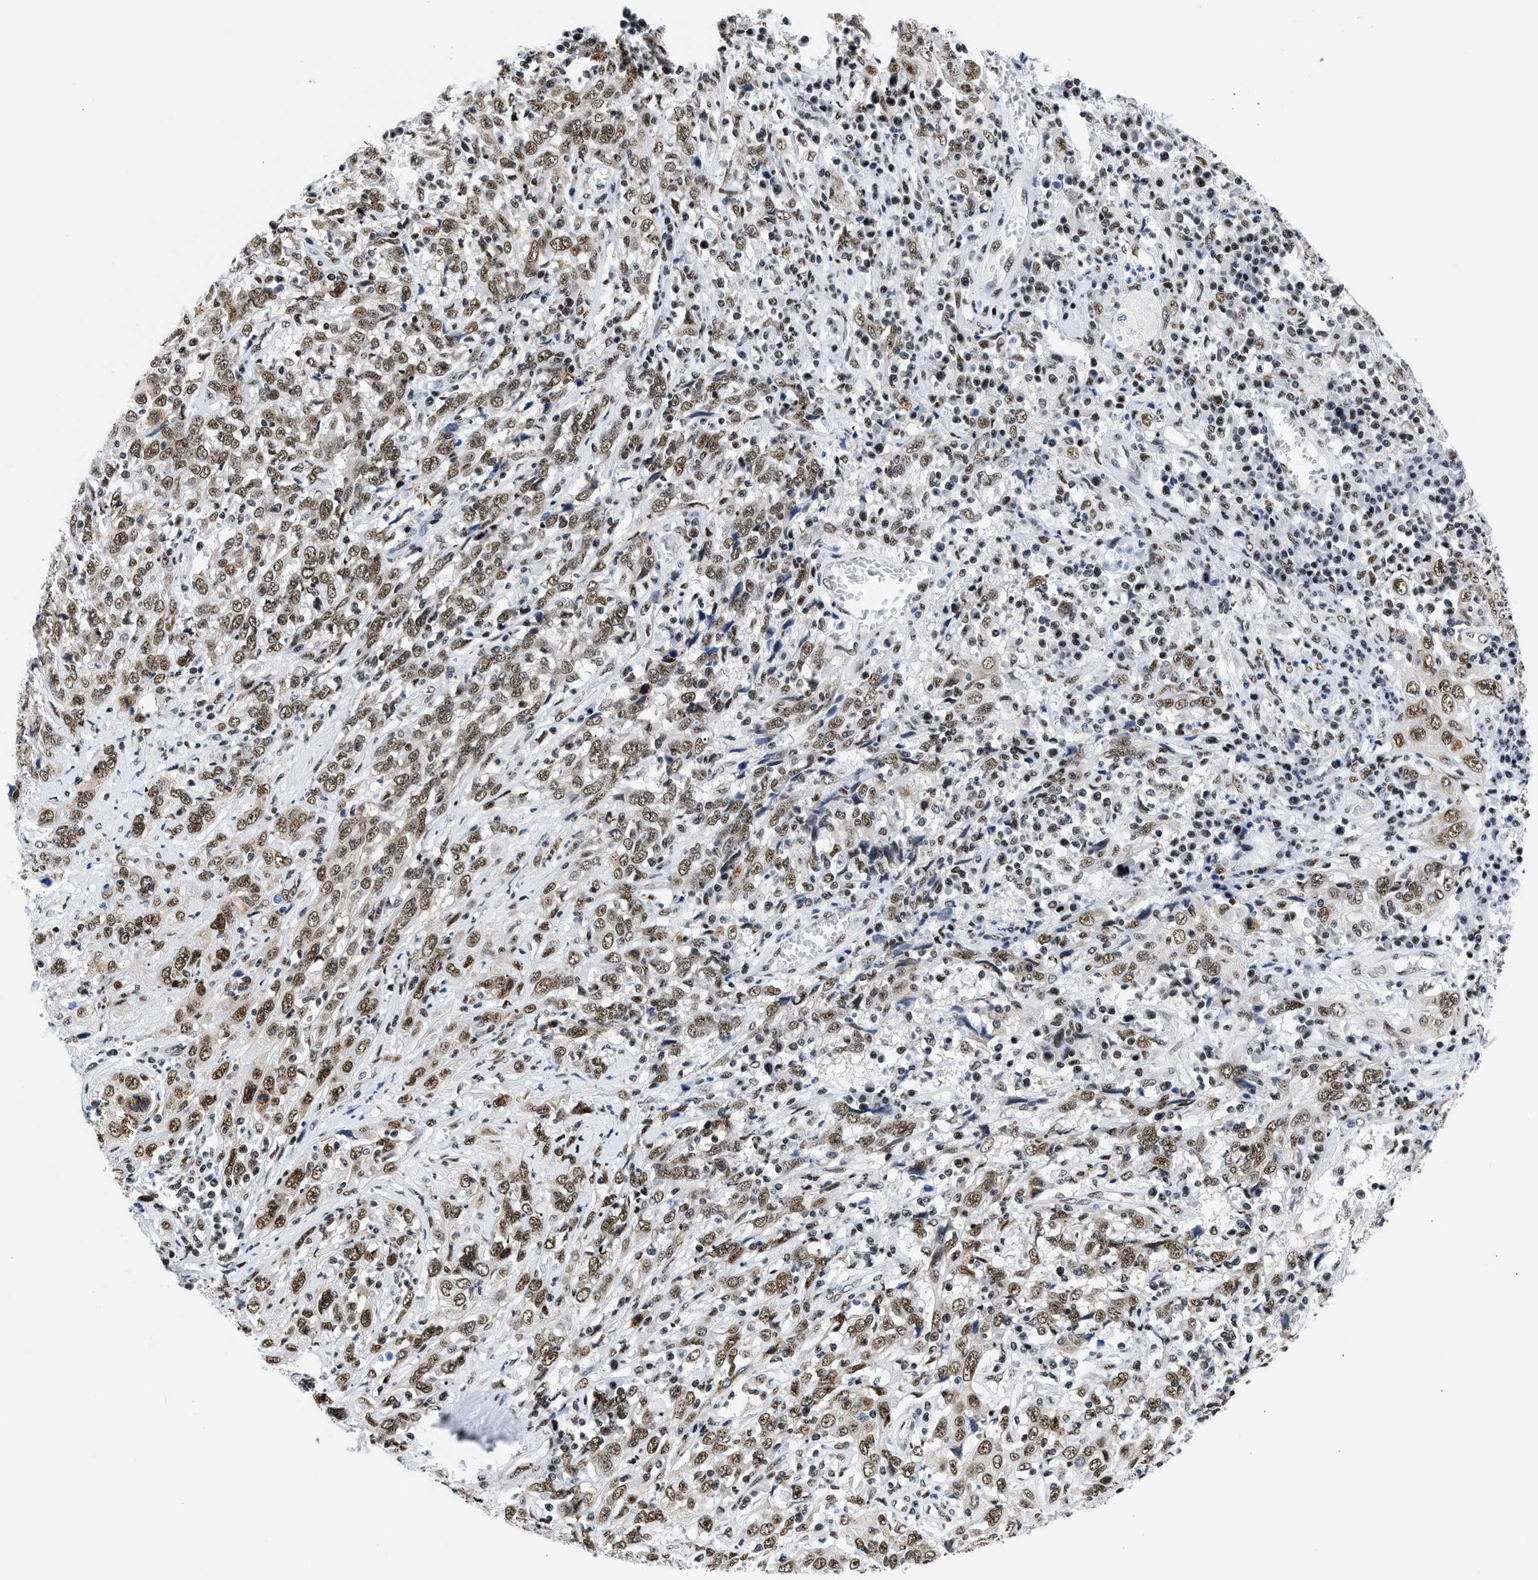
{"staining": {"intensity": "moderate", "quantity": ">75%", "location": "nuclear"}, "tissue": "cervical cancer", "cell_type": "Tumor cells", "image_type": "cancer", "snomed": [{"axis": "morphology", "description": "Squamous cell carcinoma, NOS"}, {"axis": "topography", "description": "Cervix"}], "caption": "Cervical cancer (squamous cell carcinoma) stained with DAB immunohistochemistry reveals medium levels of moderate nuclear staining in about >75% of tumor cells.", "gene": "RBM8A", "patient": {"sex": "female", "age": 46}}